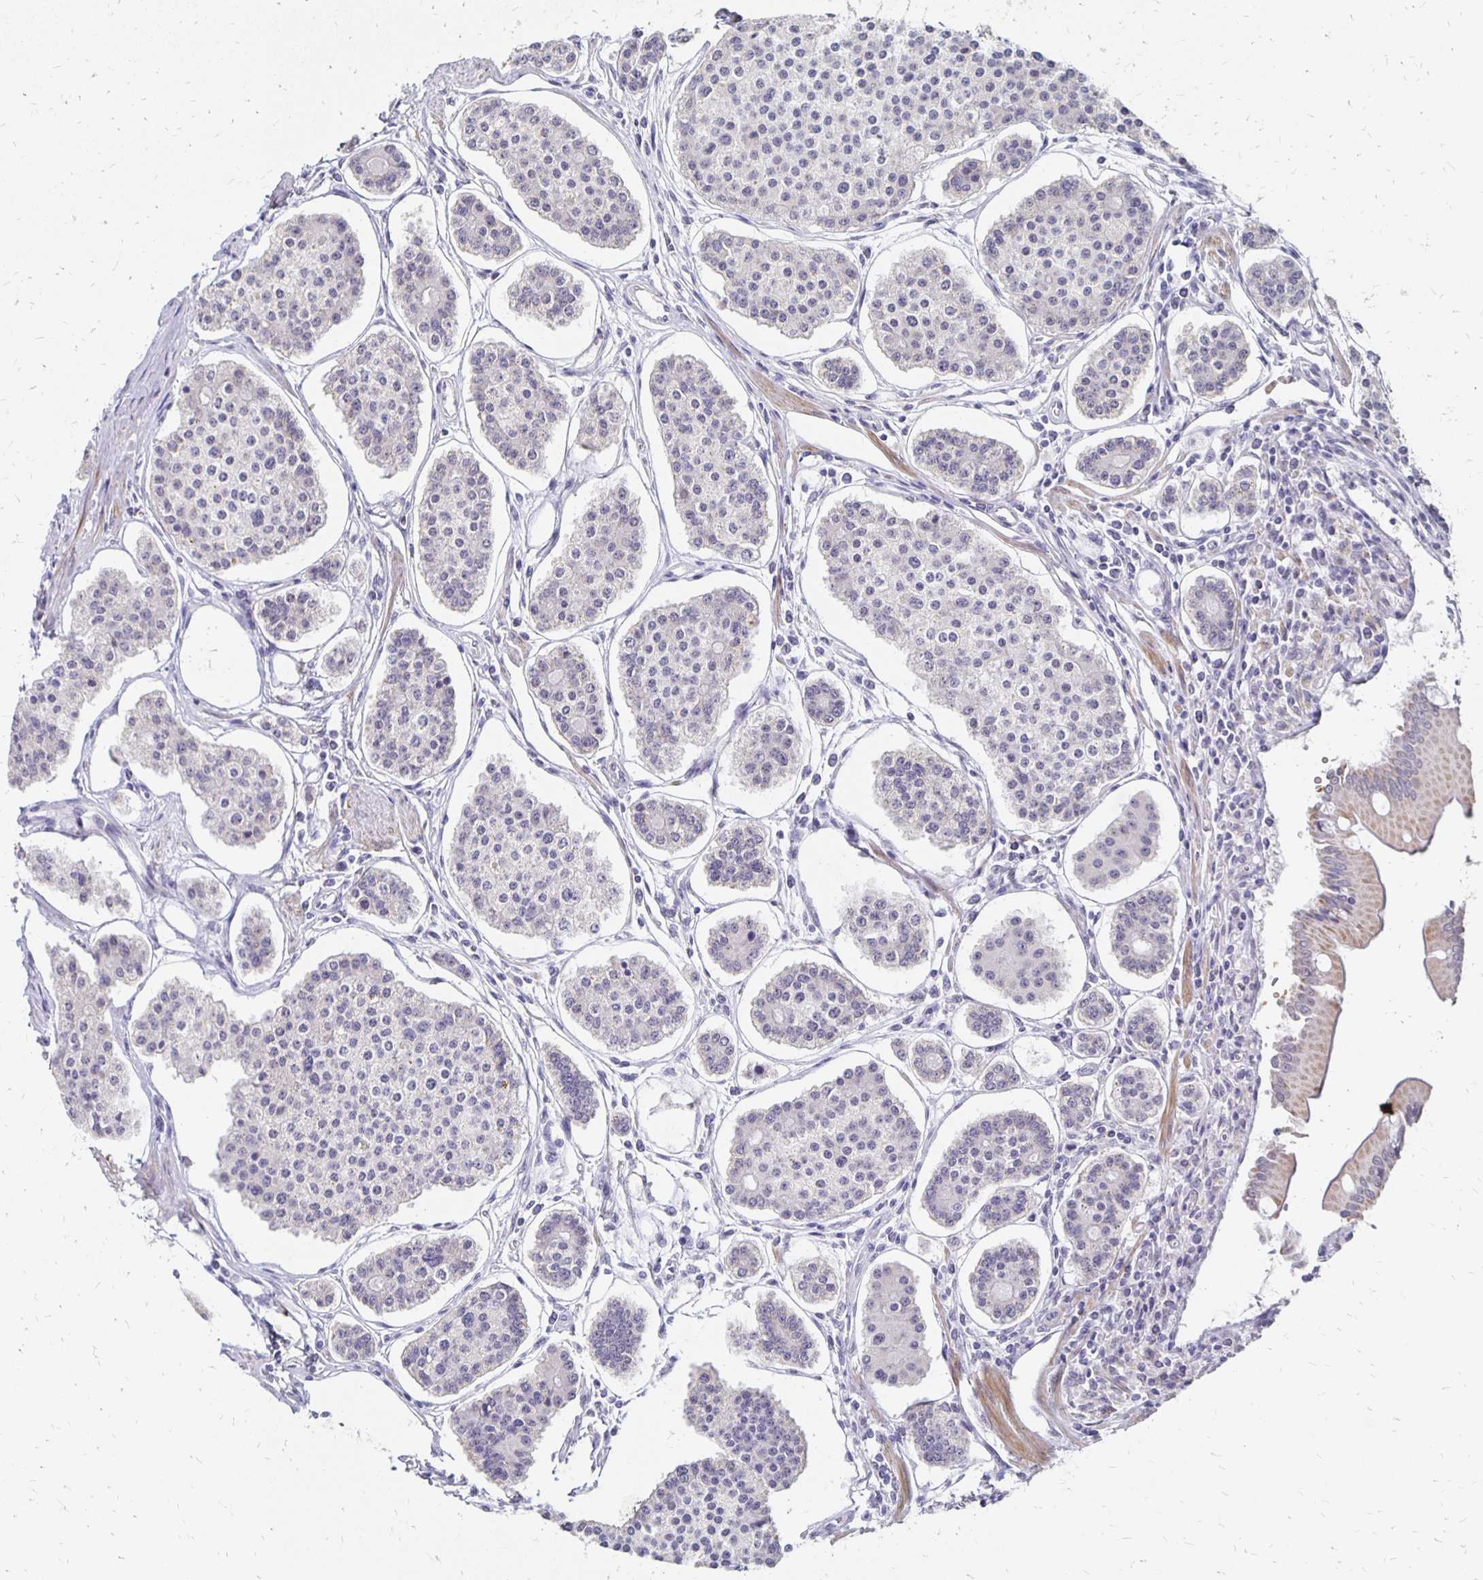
{"staining": {"intensity": "negative", "quantity": "none", "location": "none"}, "tissue": "carcinoid", "cell_type": "Tumor cells", "image_type": "cancer", "snomed": [{"axis": "morphology", "description": "Carcinoid, malignant, NOS"}, {"axis": "topography", "description": "Small intestine"}], "caption": "Tumor cells show no significant protein positivity in malignant carcinoid. Nuclei are stained in blue.", "gene": "ATOSB", "patient": {"sex": "female", "age": 65}}